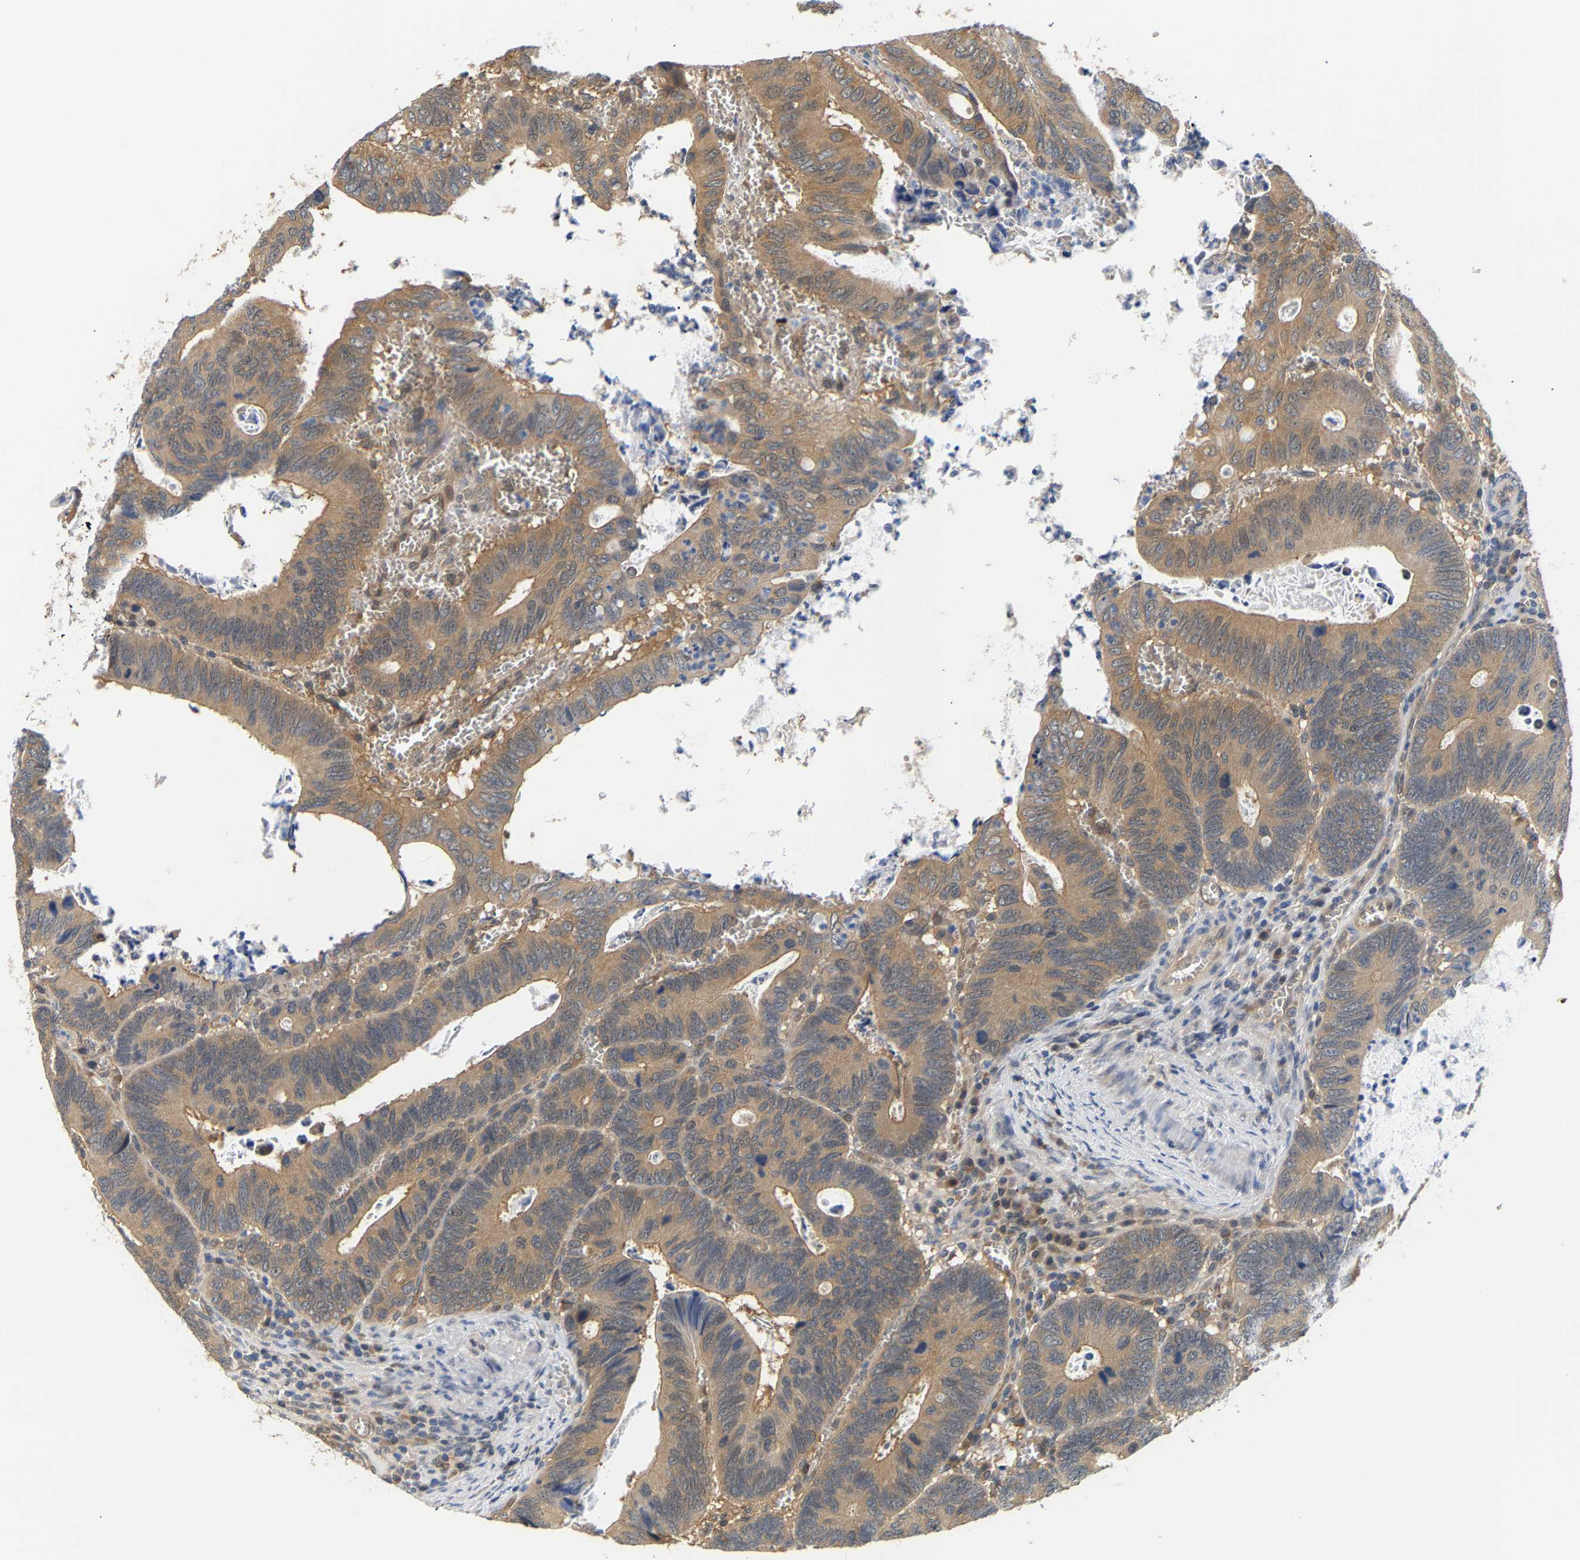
{"staining": {"intensity": "moderate", "quantity": ">75%", "location": "cytoplasmic/membranous"}, "tissue": "colorectal cancer", "cell_type": "Tumor cells", "image_type": "cancer", "snomed": [{"axis": "morphology", "description": "Inflammation, NOS"}, {"axis": "morphology", "description": "Adenocarcinoma, NOS"}, {"axis": "topography", "description": "Colon"}], "caption": "A high-resolution micrograph shows immunohistochemistry staining of adenocarcinoma (colorectal), which demonstrates moderate cytoplasmic/membranous expression in about >75% of tumor cells. The protein of interest is shown in brown color, while the nuclei are stained blue.", "gene": "ARHGEF12", "patient": {"sex": "male", "age": 72}}